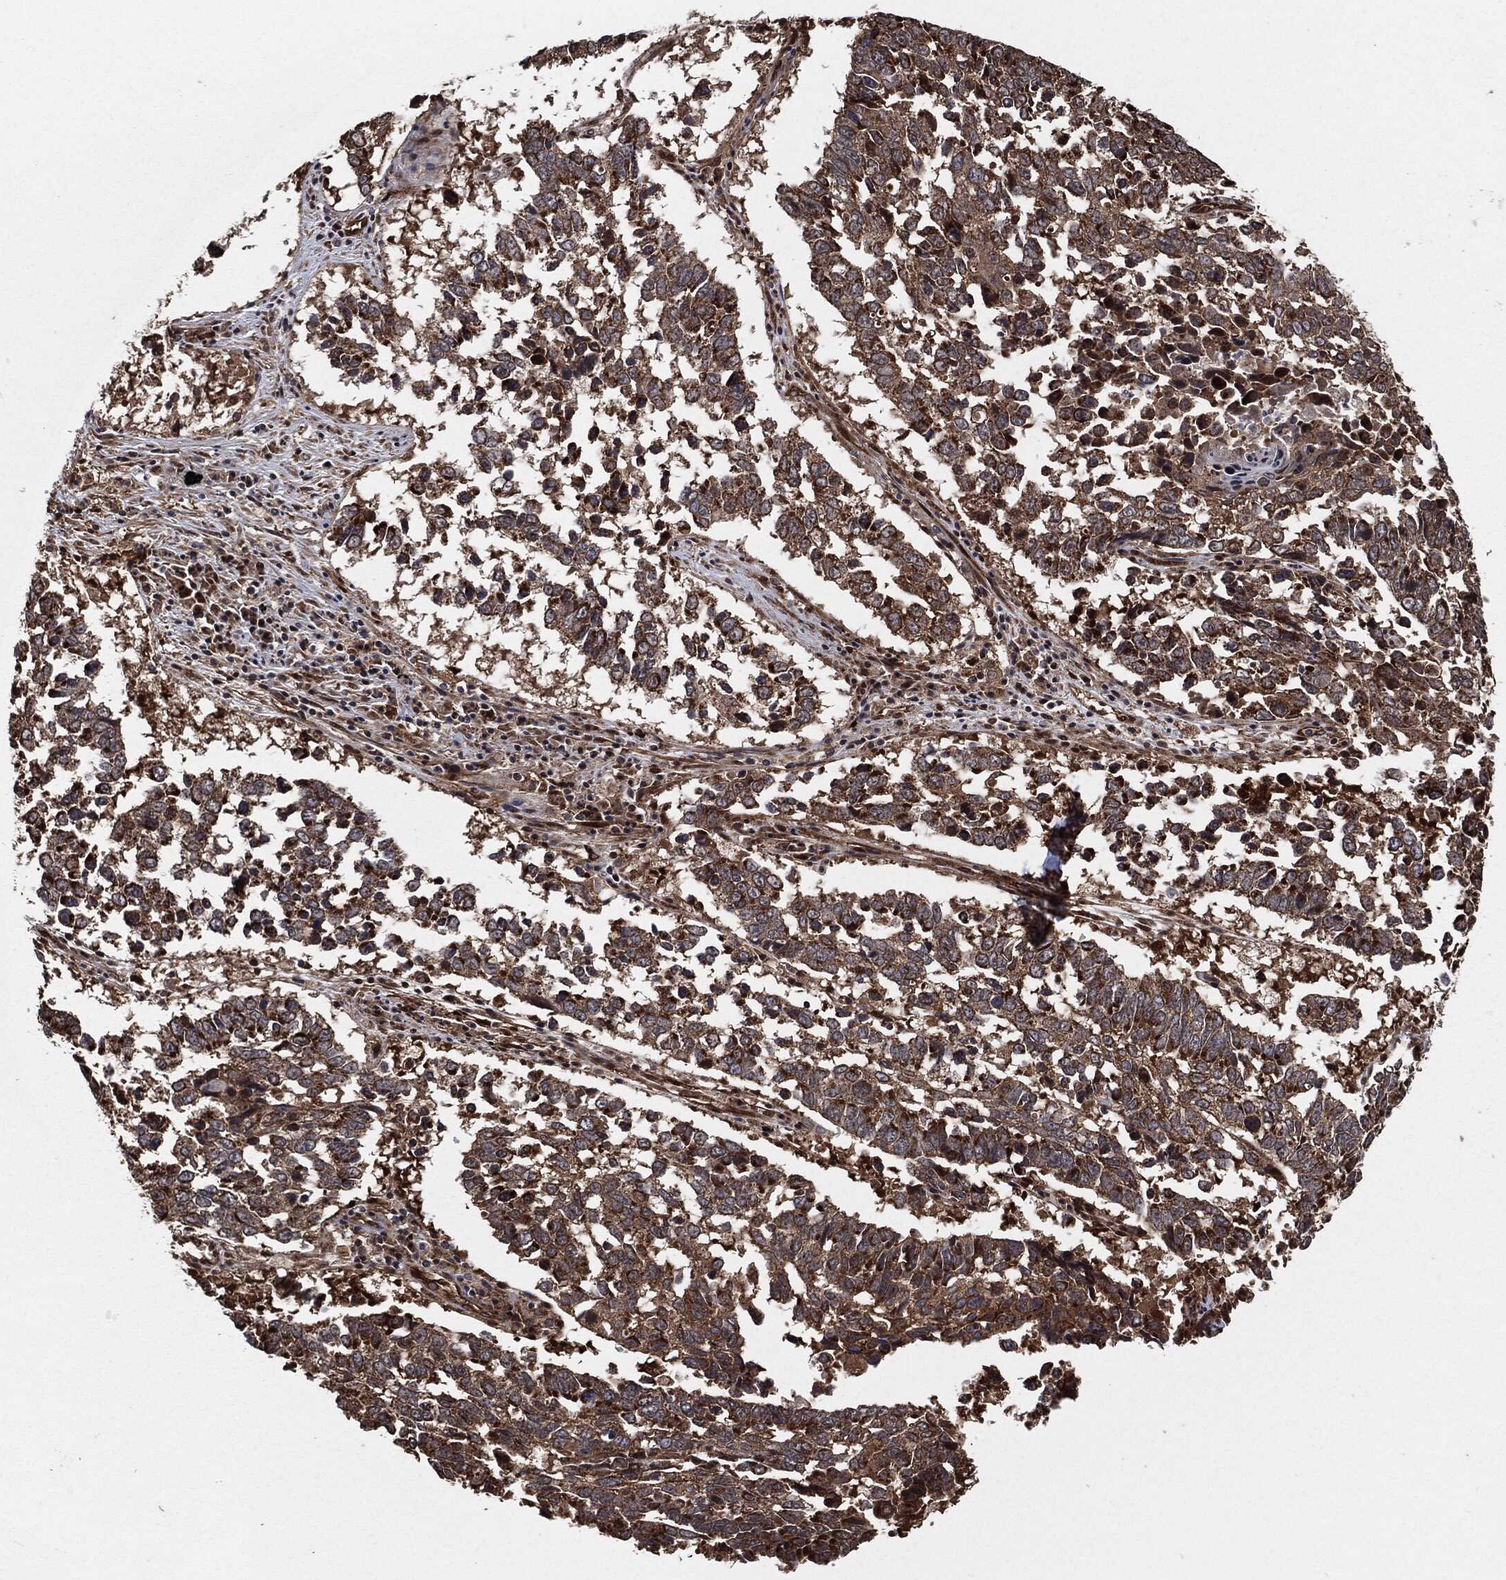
{"staining": {"intensity": "weak", "quantity": ">75%", "location": "cytoplasmic/membranous"}, "tissue": "lung cancer", "cell_type": "Tumor cells", "image_type": "cancer", "snomed": [{"axis": "morphology", "description": "Squamous cell carcinoma, NOS"}, {"axis": "topography", "description": "Lung"}], "caption": "The image demonstrates immunohistochemical staining of lung cancer. There is weak cytoplasmic/membranous positivity is appreciated in about >75% of tumor cells.", "gene": "BCAR1", "patient": {"sex": "male", "age": 82}}